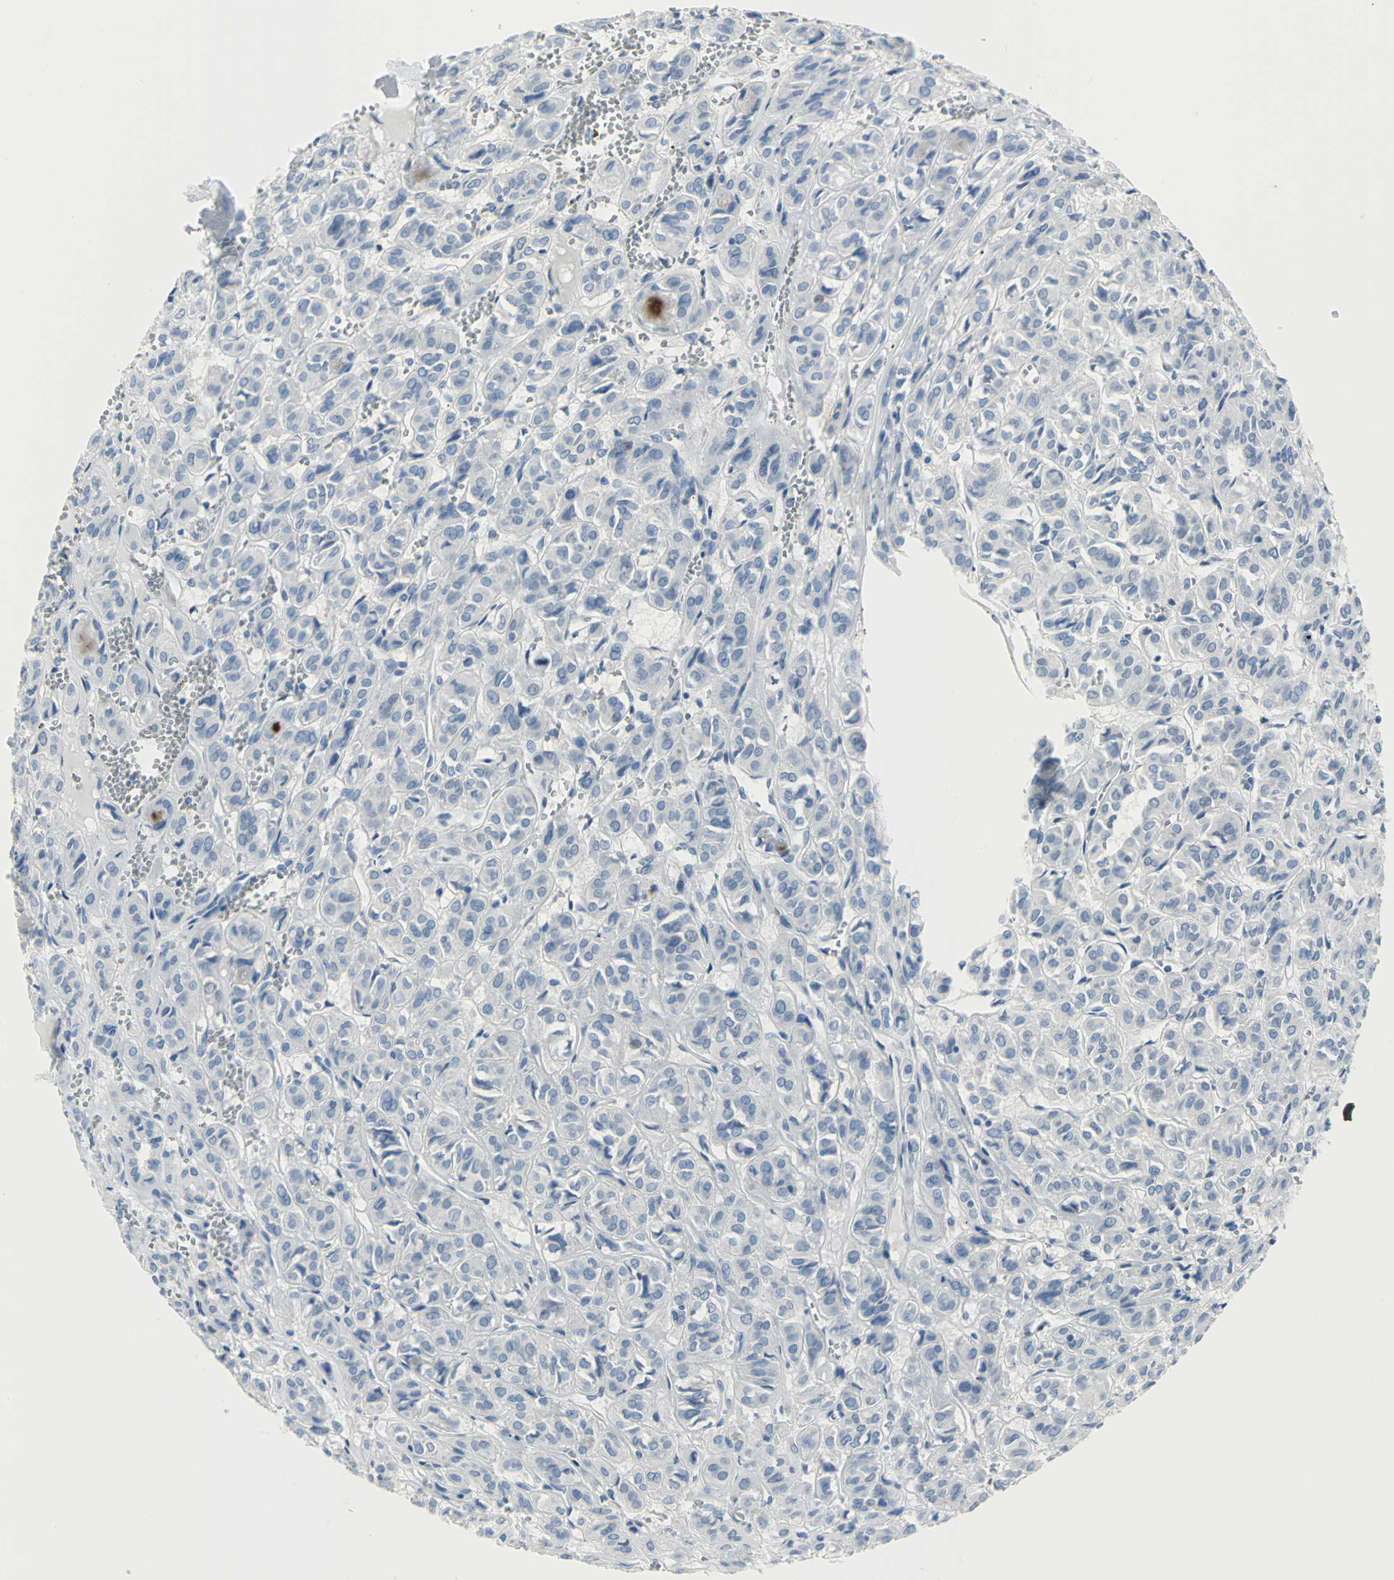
{"staining": {"intensity": "negative", "quantity": "none", "location": "none"}, "tissue": "thyroid cancer", "cell_type": "Tumor cells", "image_type": "cancer", "snomed": [{"axis": "morphology", "description": "Follicular adenoma carcinoma, NOS"}, {"axis": "topography", "description": "Thyroid gland"}], "caption": "Protein analysis of follicular adenoma carcinoma (thyroid) exhibits no significant positivity in tumor cells. Brightfield microscopy of IHC stained with DAB (brown) and hematoxylin (blue), captured at high magnification.", "gene": "MCM3", "patient": {"sex": "female", "age": 71}}